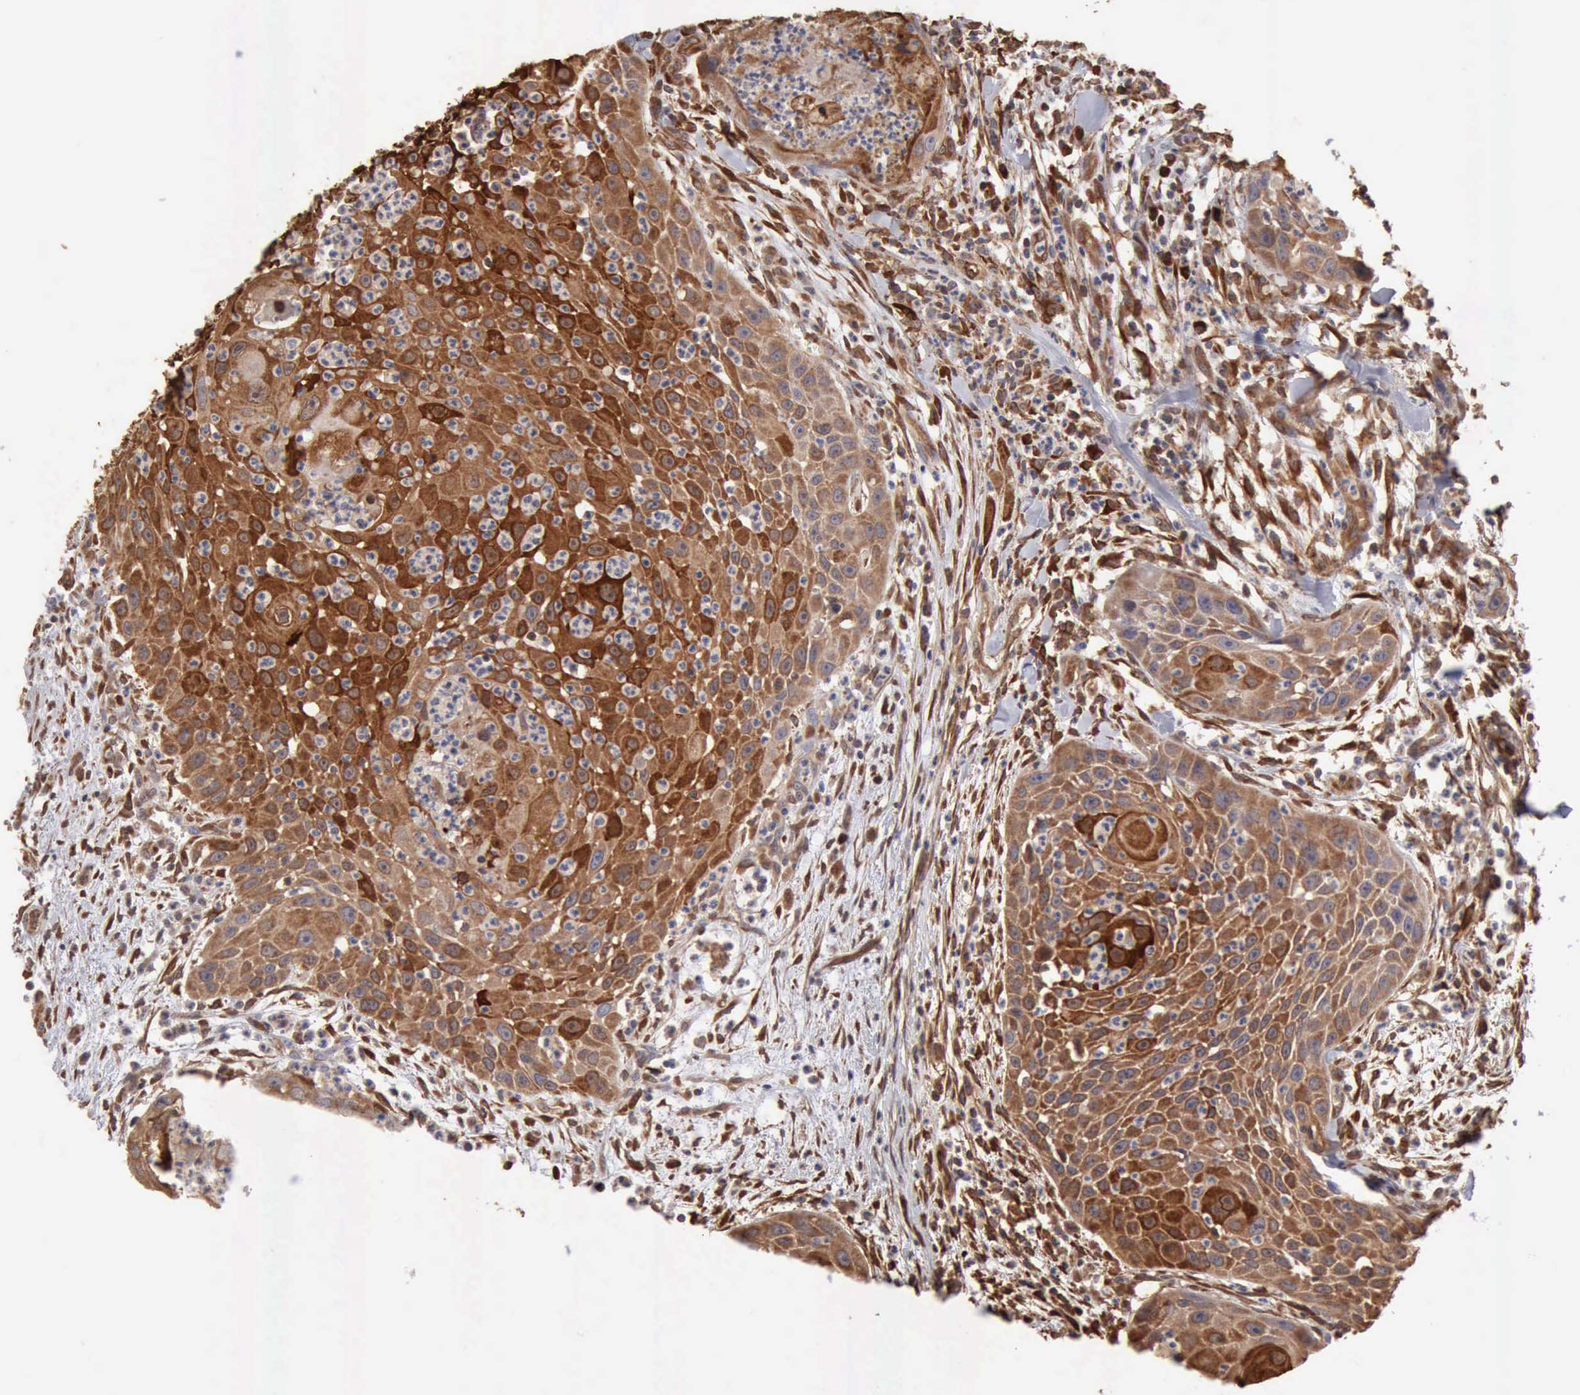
{"staining": {"intensity": "strong", "quantity": ">75%", "location": "cytoplasmic/membranous,nuclear"}, "tissue": "head and neck cancer", "cell_type": "Tumor cells", "image_type": "cancer", "snomed": [{"axis": "morphology", "description": "Squamous cell carcinoma, NOS"}, {"axis": "topography", "description": "Head-Neck"}], "caption": "IHC (DAB) staining of head and neck squamous cell carcinoma demonstrates strong cytoplasmic/membranous and nuclear protein positivity in approximately >75% of tumor cells.", "gene": "APOL2", "patient": {"sex": "male", "age": 64}}